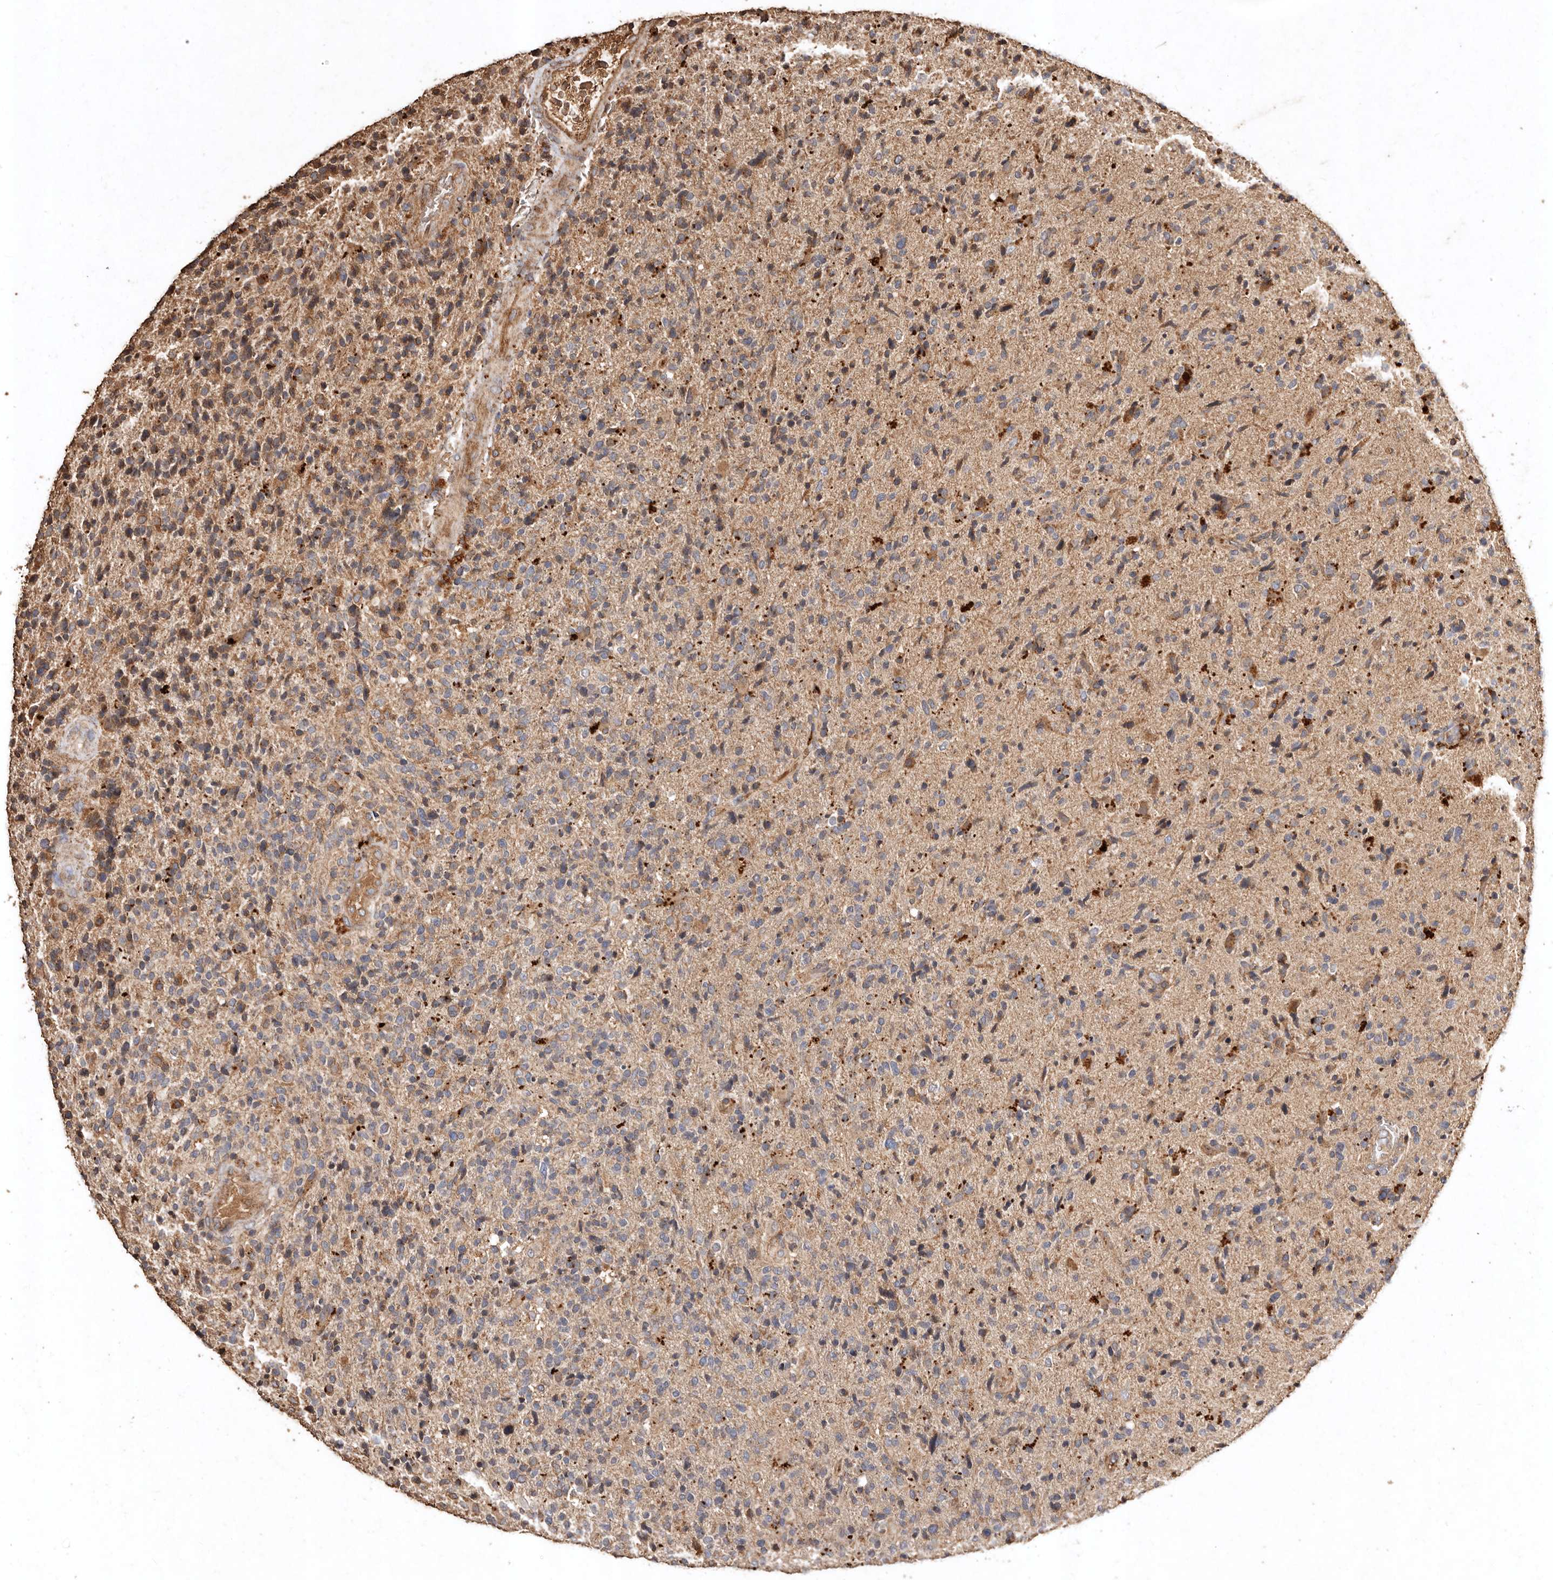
{"staining": {"intensity": "weak", "quantity": "25%-75%", "location": "cytoplasmic/membranous"}, "tissue": "glioma", "cell_type": "Tumor cells", "image_type": "cancer", "snomed": [{"axis": "morphology", "description": "Glioma, malignant, High grade"}, {"axis": "topography", "description": "Brain"}], "caption": "Protein positivity by immunohistochemistry demonstrates weak cytoplasmic/membranous staining in about 25%-75% of tumor cells in malignant glioma (high-grade).", "gene": "FARS2", "patient": {"sex": "male", "age": 72}}